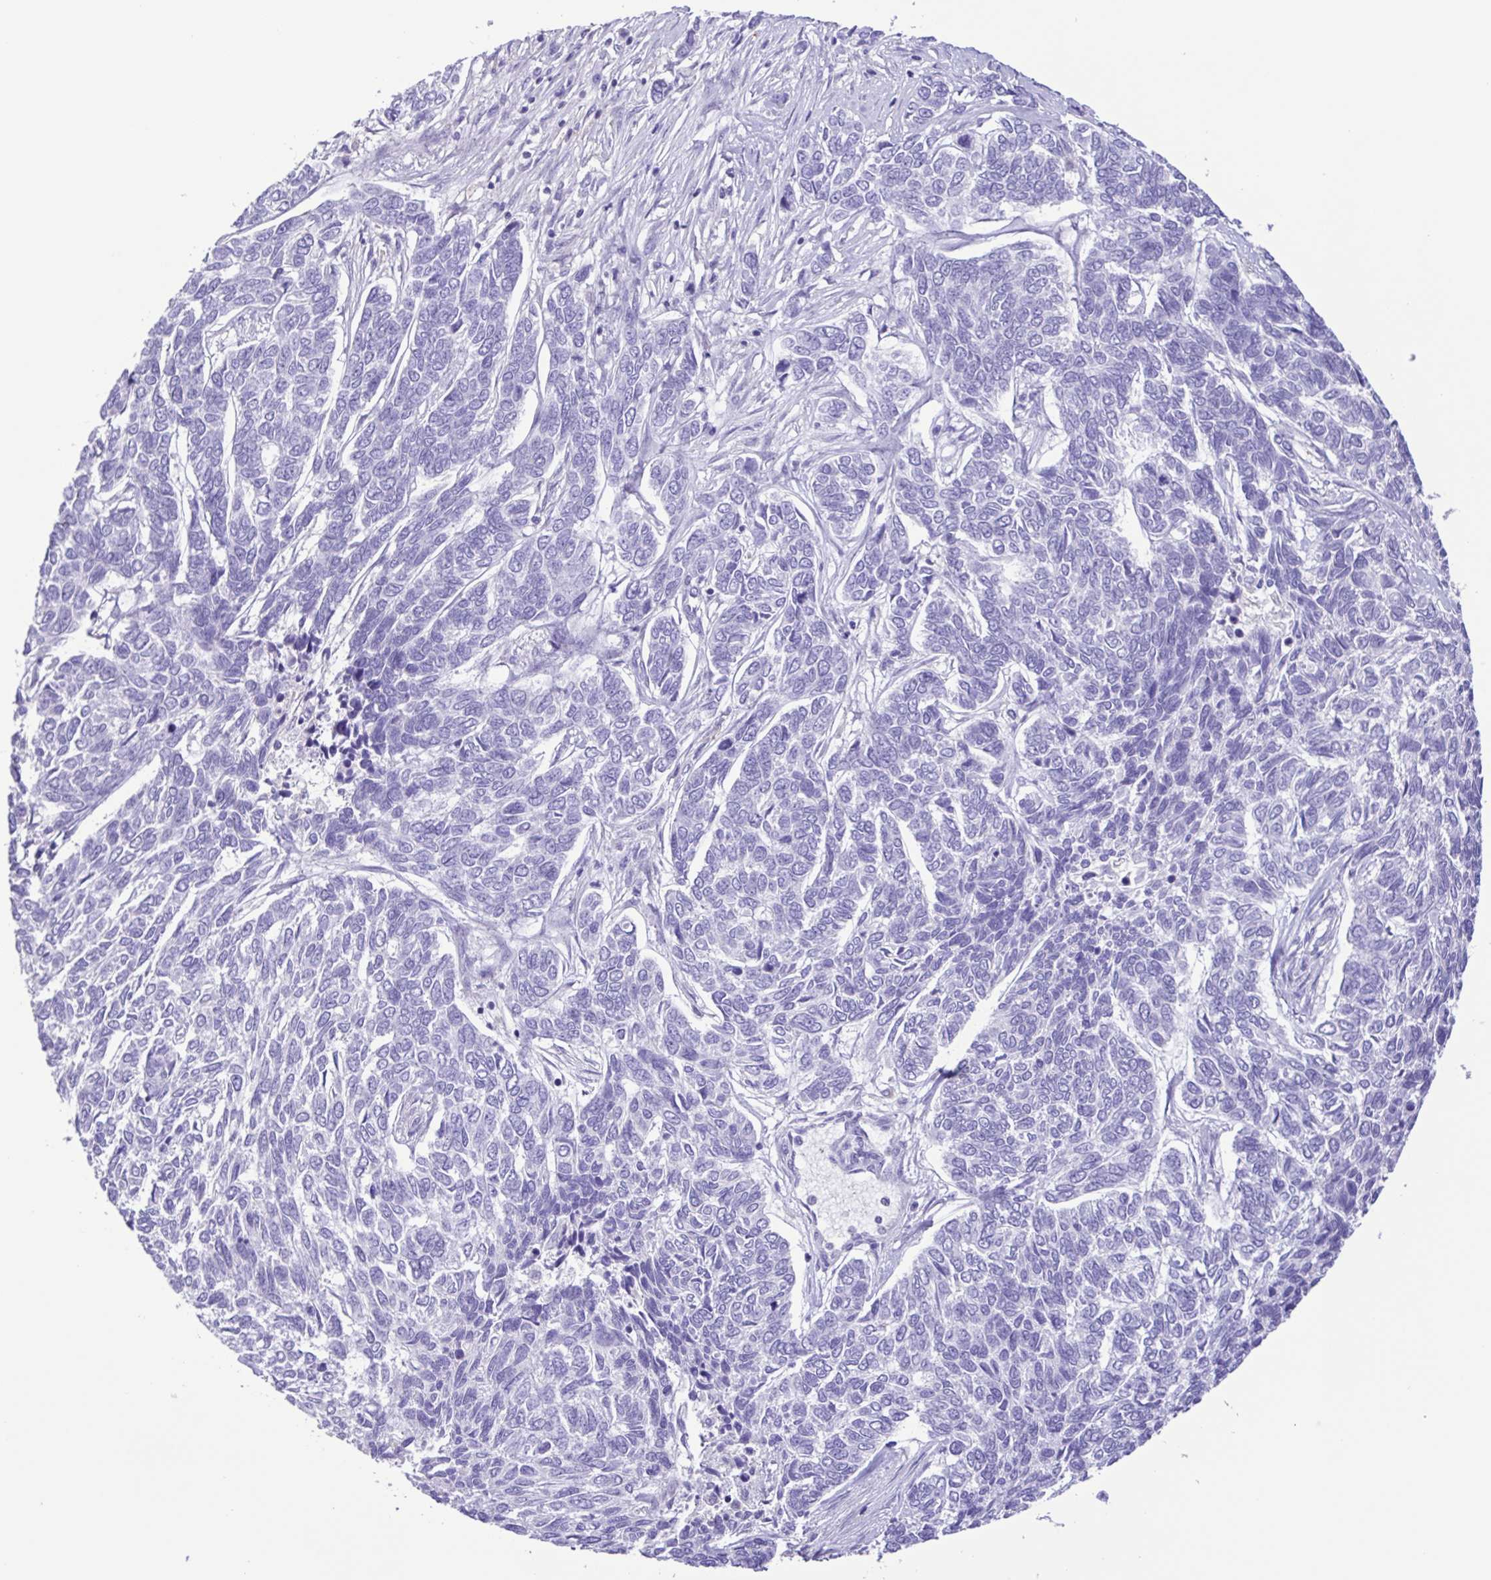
{"staining": {"intensity": "negative", "quantity": "none", "location": "none"}, "tissue": "skin cancer", "cell_type": "Tumor cells", "image_type": "cancer", "snomed": [{"axis": "morphology", "description": "Basal cell carcinoma"}, {"axis": "topography", "description": "Skin"}], "caption": "Human skin cancer stained for a protein using immunohistochemistry (IHC) reveals no expression in tumor cells.", "gene": "CYP17A1", "patient": {"sex": "female", "age": 65}}